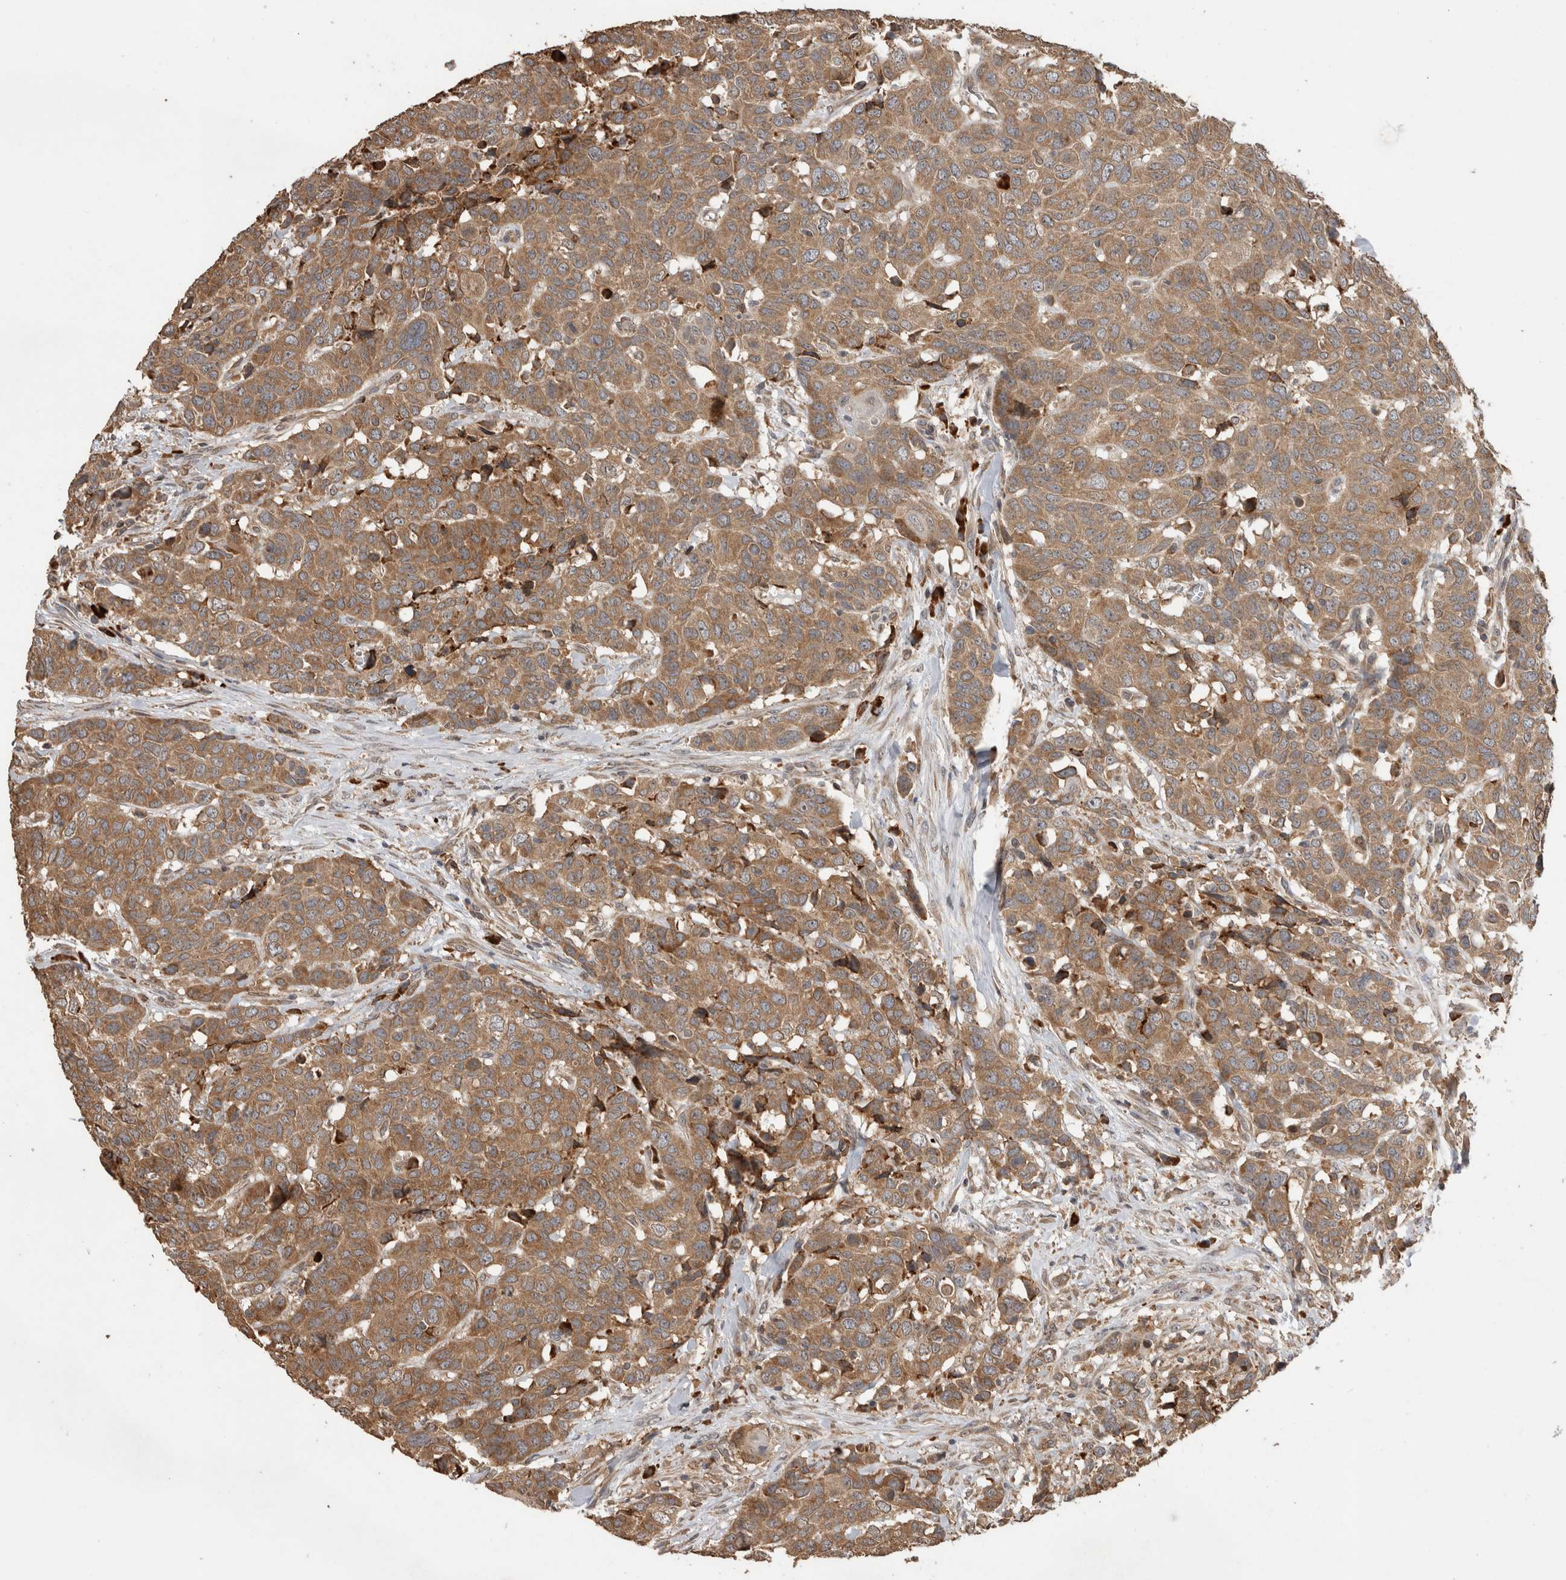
{"staining": {"intensity": "moderate", "quantity": ">75%", "location": "cytoplasmic/membranous"}, "tissue": "head and neck cancer", "cell_type": "Tumor cells", "image_type": "cancer", "snomed": [{"axis": "morphology", "description": "Squamous cell carcinoma, NOS"}, {"axis": "topography", "description": "Head-Neck"}], "caption": "Immunohistochemical staining of human squamous cell carcinoma (head and neck) demonstrates moderate cytoplasmic/membranous protein positivity in about >75% of tumor cells. The staining was performed using DAB (3,3'-diaminobenzidine) to visualize the protein expression in brown, while the nuclei were stained in blue with hematoxylin (Magnification: 20x).", "gene": "TBCE", "patient": {"sex": "male", "age": 66}}